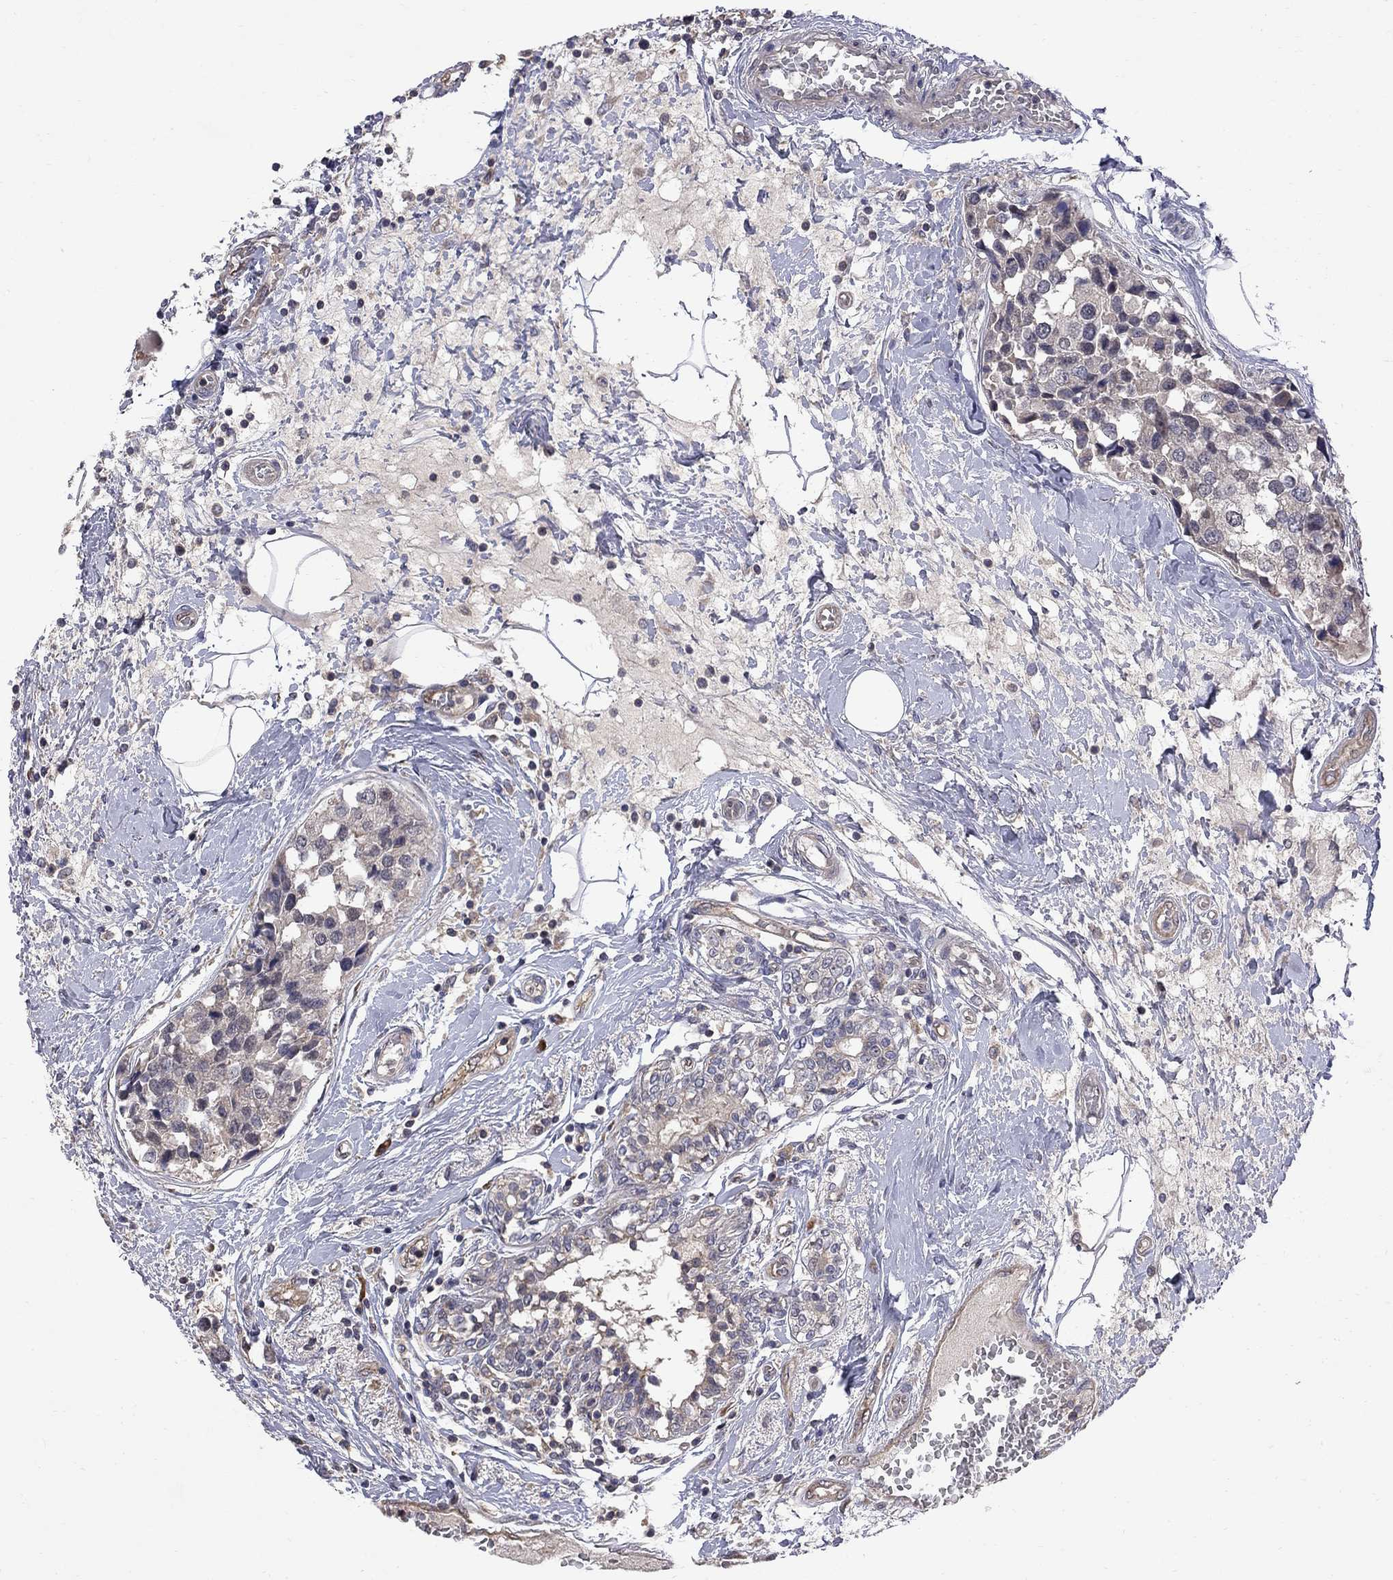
{"staining": {"intensity": "negative", "quantity": "none", "location": "none"}, "tissue": "breast cancer", "cell_type": "Tumor cells", "image_type": "cancer", "snomed": [{"axis": "morphology", "description": "Lobular carcinoma"}, {"axis": "topography", "description": "Breast"}], "caption": "Protein analysis of breast lobular carcinoma displays no significant staining in tumor cells.", "gene": "ABI3", "patient": {"sex": "female", "age": 59}}